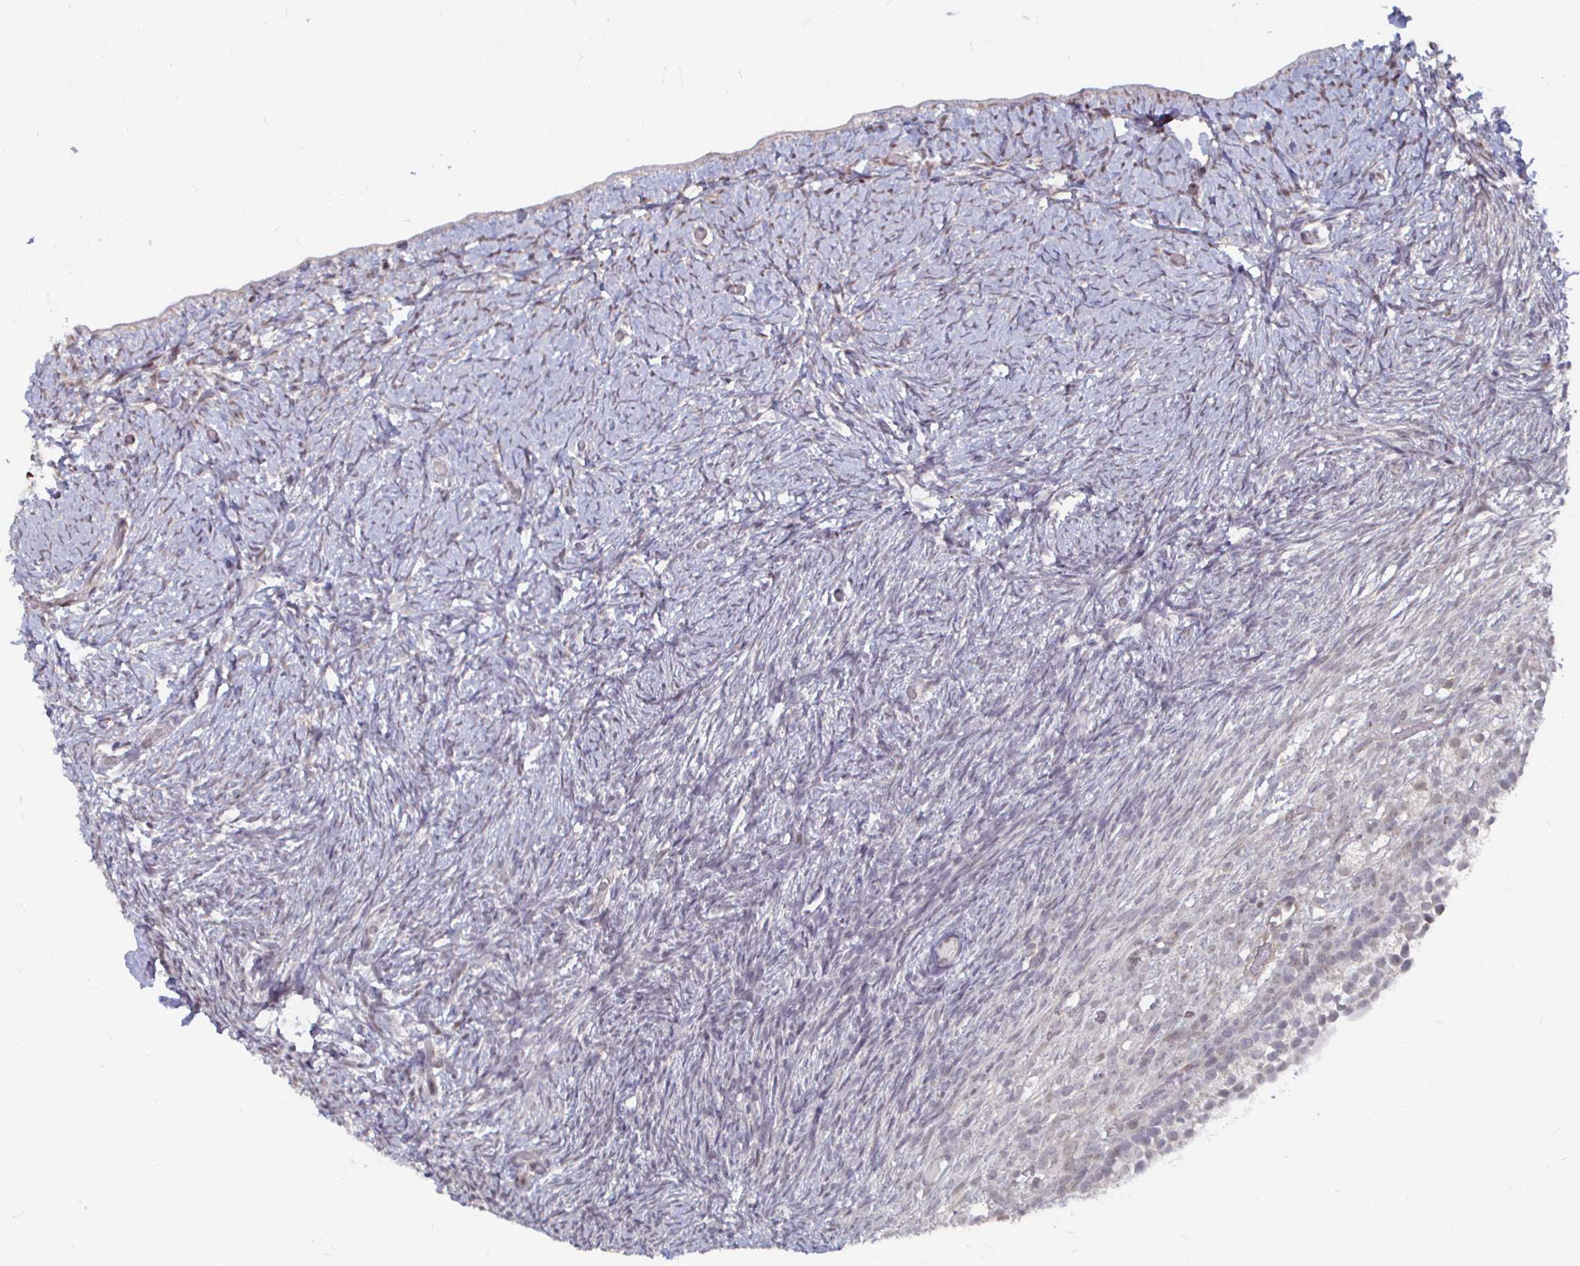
{"staining": {"intensity": "negative", "quantity": "none", "location": "none"}, "tissue": "ovary", "cell_type": "Follicle cells", "image_type": "normal", "snomed": [{"axis": "morphology", "description": "Normal tissue, NOS"}, {"axis": "topography", "description": "Ovary"}], "caption": "This histopathology image is of benign ovary stained with IHC to label a protein in brown with the nuclei are counter-stained blue. There is no expression in follicle cells.", "gene": "CAPN11", "patient": {"sex": "female", "age": 39}}